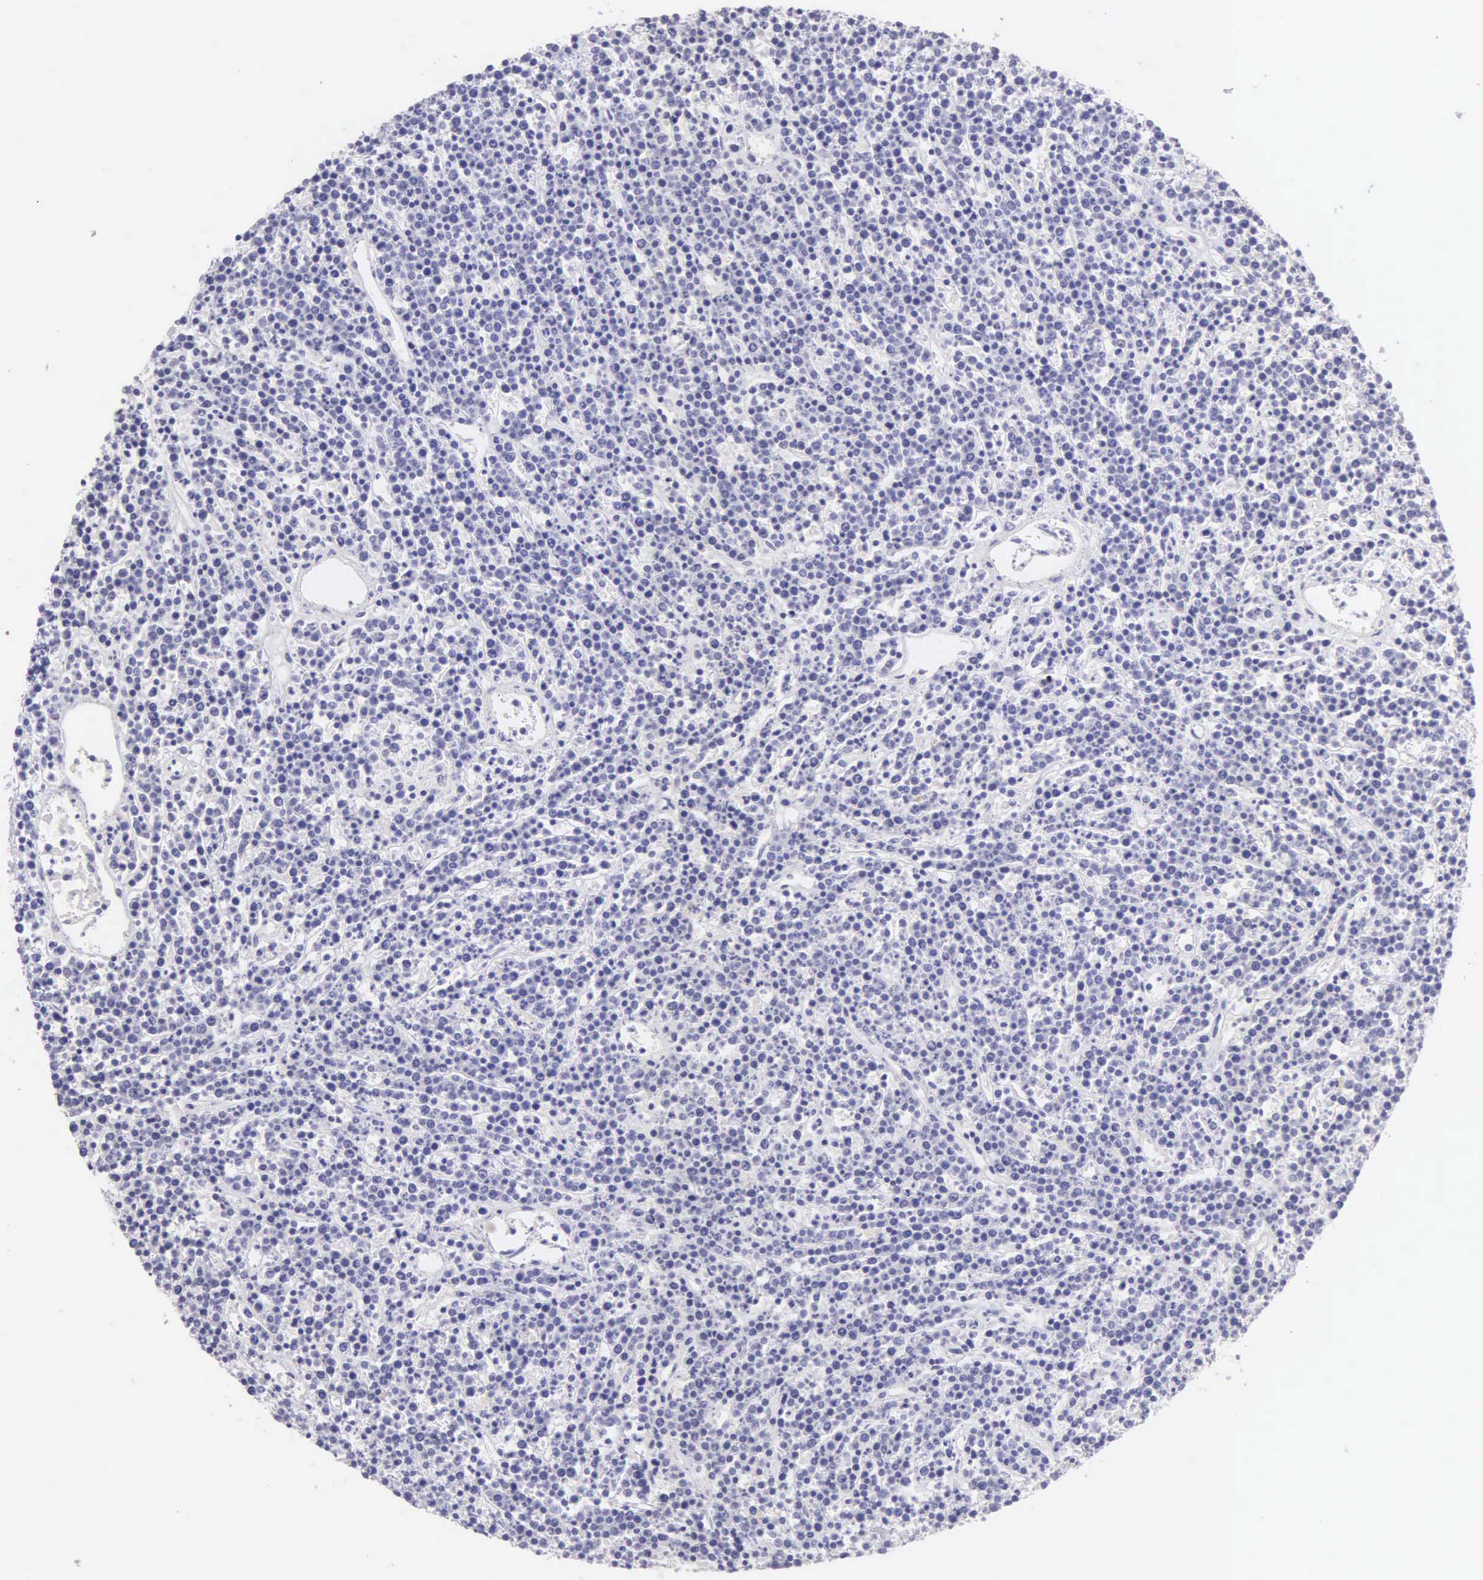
{"staining": {"intensity": "negative", "quantity": "none", "location": "none"}, "tissue": "lymphoma", "cell_type": "Tumor cells", "image_type": "cancer", "snomed": [{"axis": "morphology", "description": "Malignant lymphoma, non-Hodgkin's type, High grade"}, {"axis": "topography", "description": "Ovary"}], "caption": "This is an immunohistochemistry (IHC) photomicrograph of human lymphoma. There is no positivity in tumor cells.", "gene": "KRT17", "patient": {"sex": "female", "age": 56}}